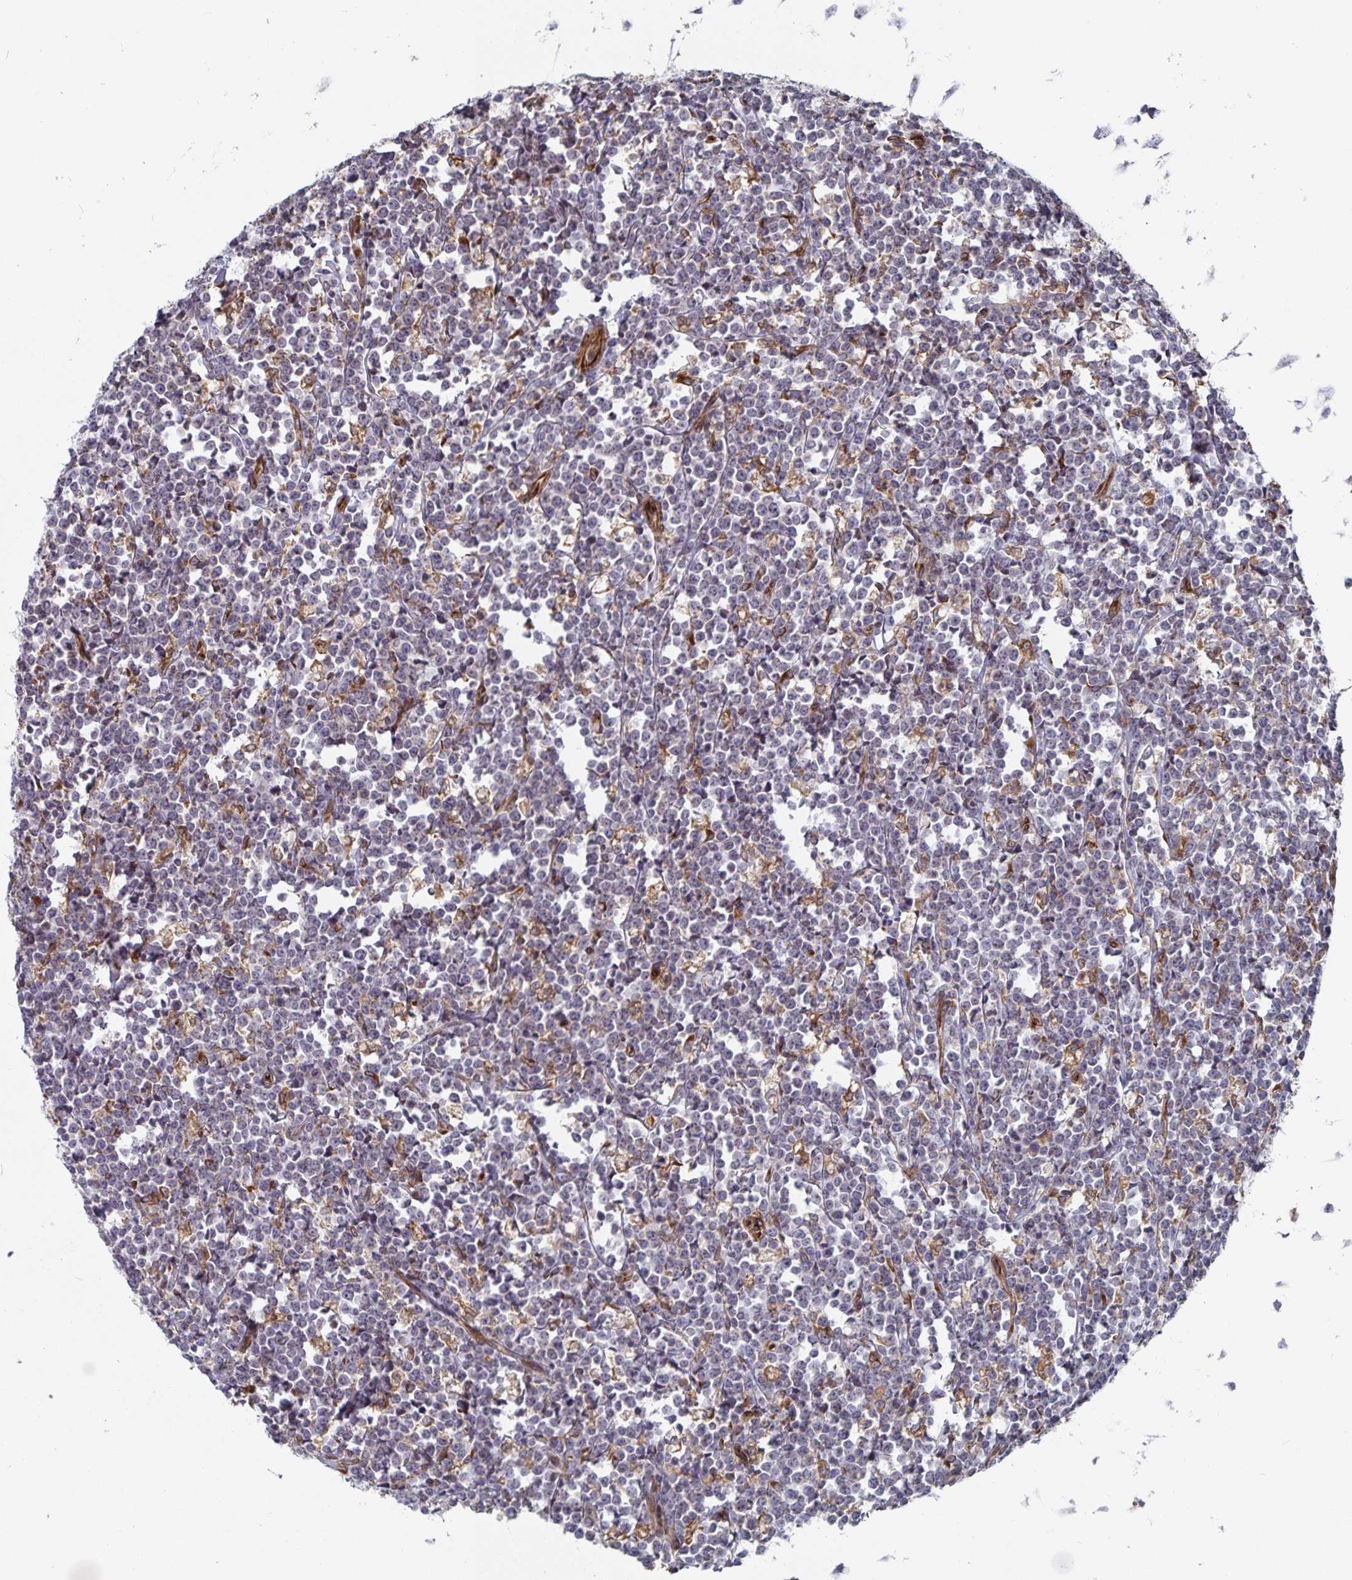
{"staining": {"intensity": "weak", "quantity": "<25%", "location": "cytoplasmic/membranous"}, "tissue": "lymphoma", "cell_type": "Tumor cells", "image_type": "cancer", "snomed": [{"axis": "morphology", "description": "Malignant lymphoma, non-Hodgkin's type, High grade"}, {"axis": "topography", "description": "Small intestine"}], "caption": "Immunohistochemistry micrograph of neoplastic tissue: malignant lymphoma, non-Hodgkin's type (high-grade) stained with DAB (3,3'-diaminobenzidine) exhibits no significant protein staining in tumor cells. The staining is performed using DAB (3,3'-diaminobenzidine) brown chromogen with nuclei counter-stained in using hematoxylin.", "gene": "BCAP29", "patient": {"sex": "female", "age": 56}}